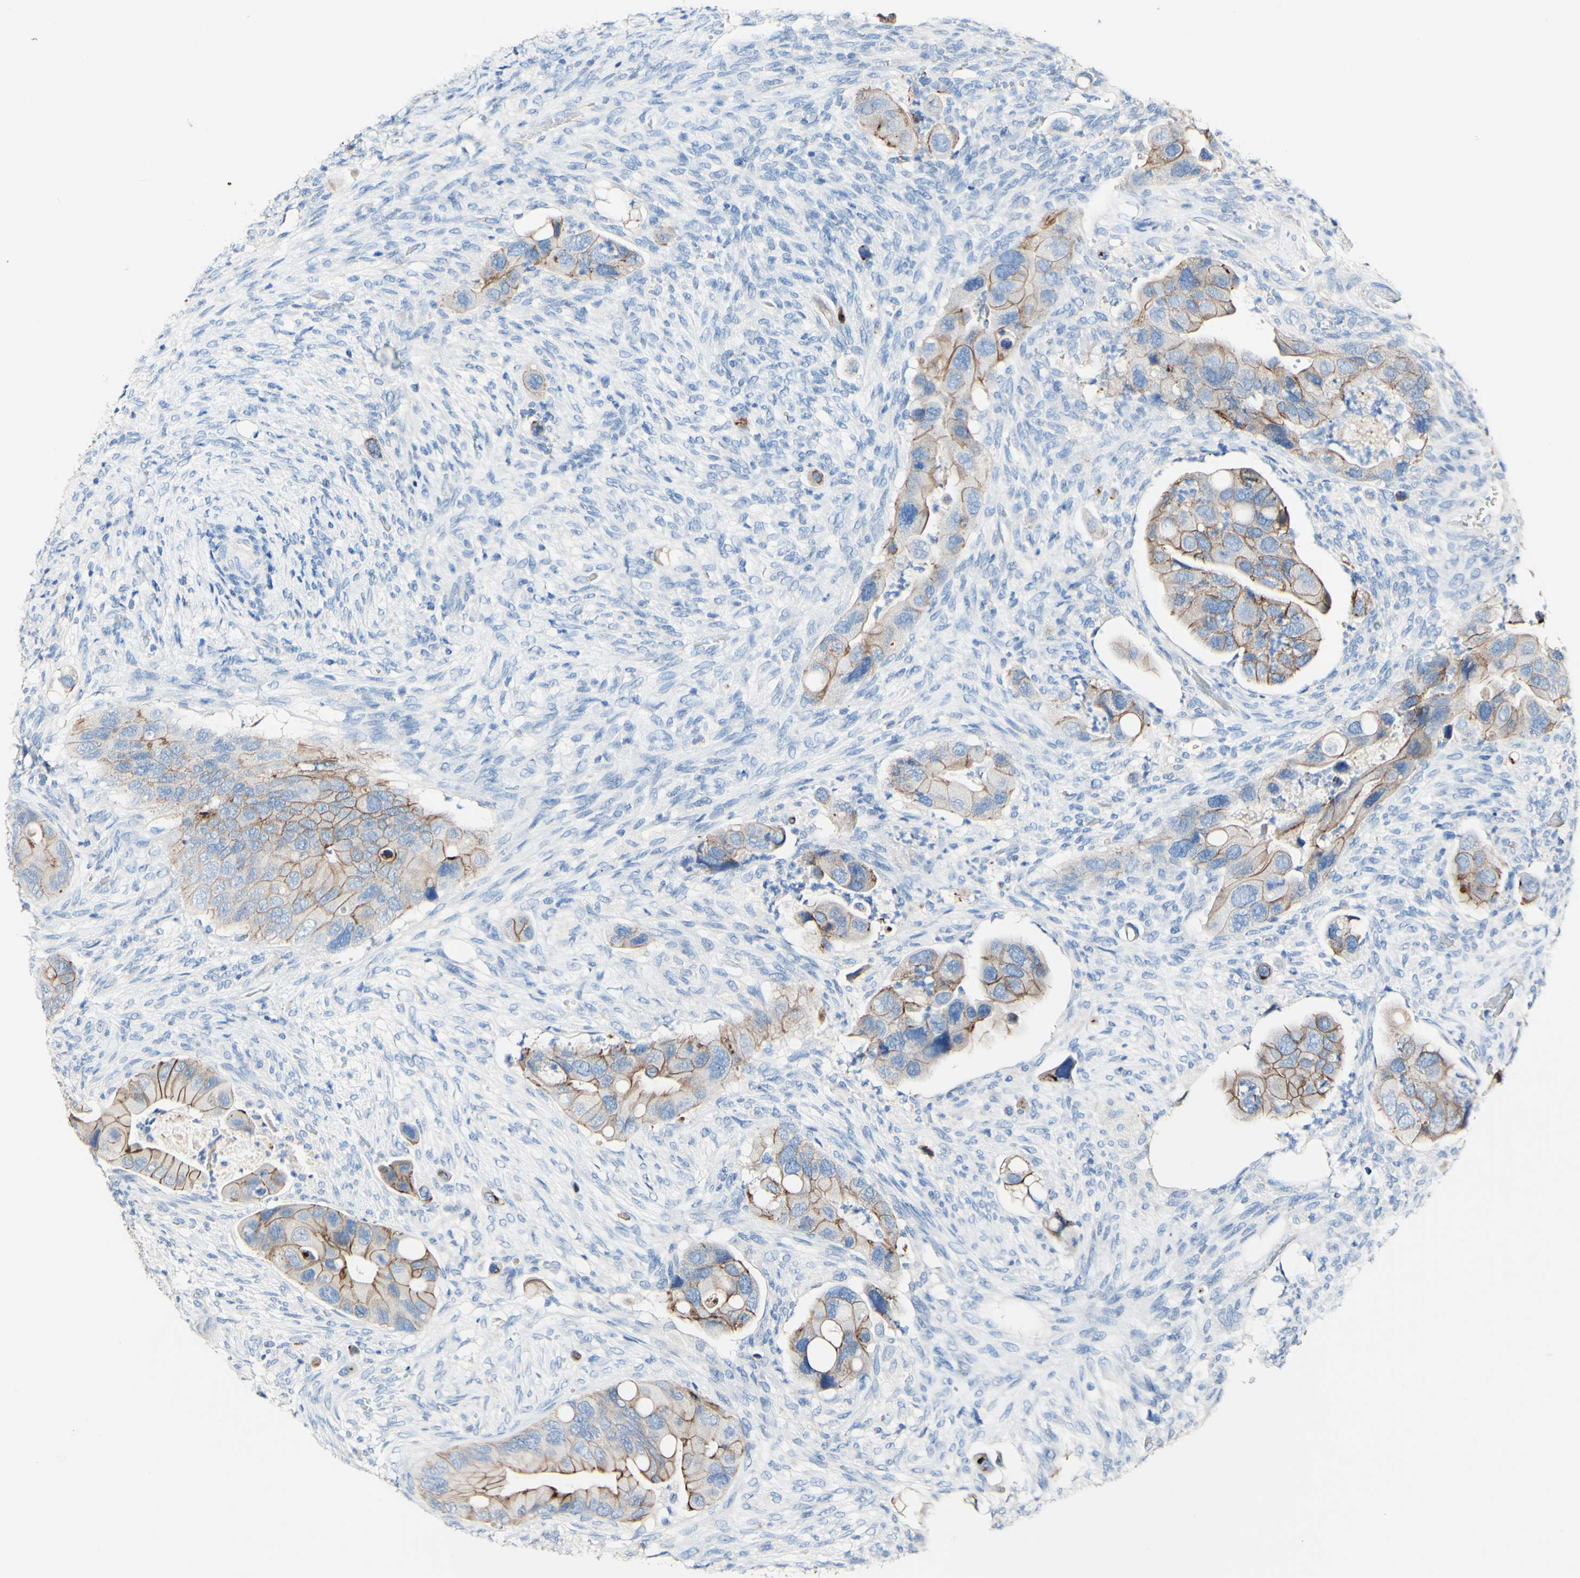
{"staining": {"intensity": "moderate", "quantity": ">75%", "location": "cytoplasmic/membranous"}, "tissue": "colorectal cancer", "cell_type": "Tumor cells", "image_type": "cancer", "snomed": [{"axis": "morphology", "description": "Adenocarcinoma, NOS"}, {"axis": "topography", "description": "Rectum"}], "caption": "Brown immunohistochemical staining in colorectal cancer reveals moderate cytoplasmic/membranous expression in about >75% of tumor cells.", "gene": "DSC2", "patient": {"sex": "female", "age": 57}}